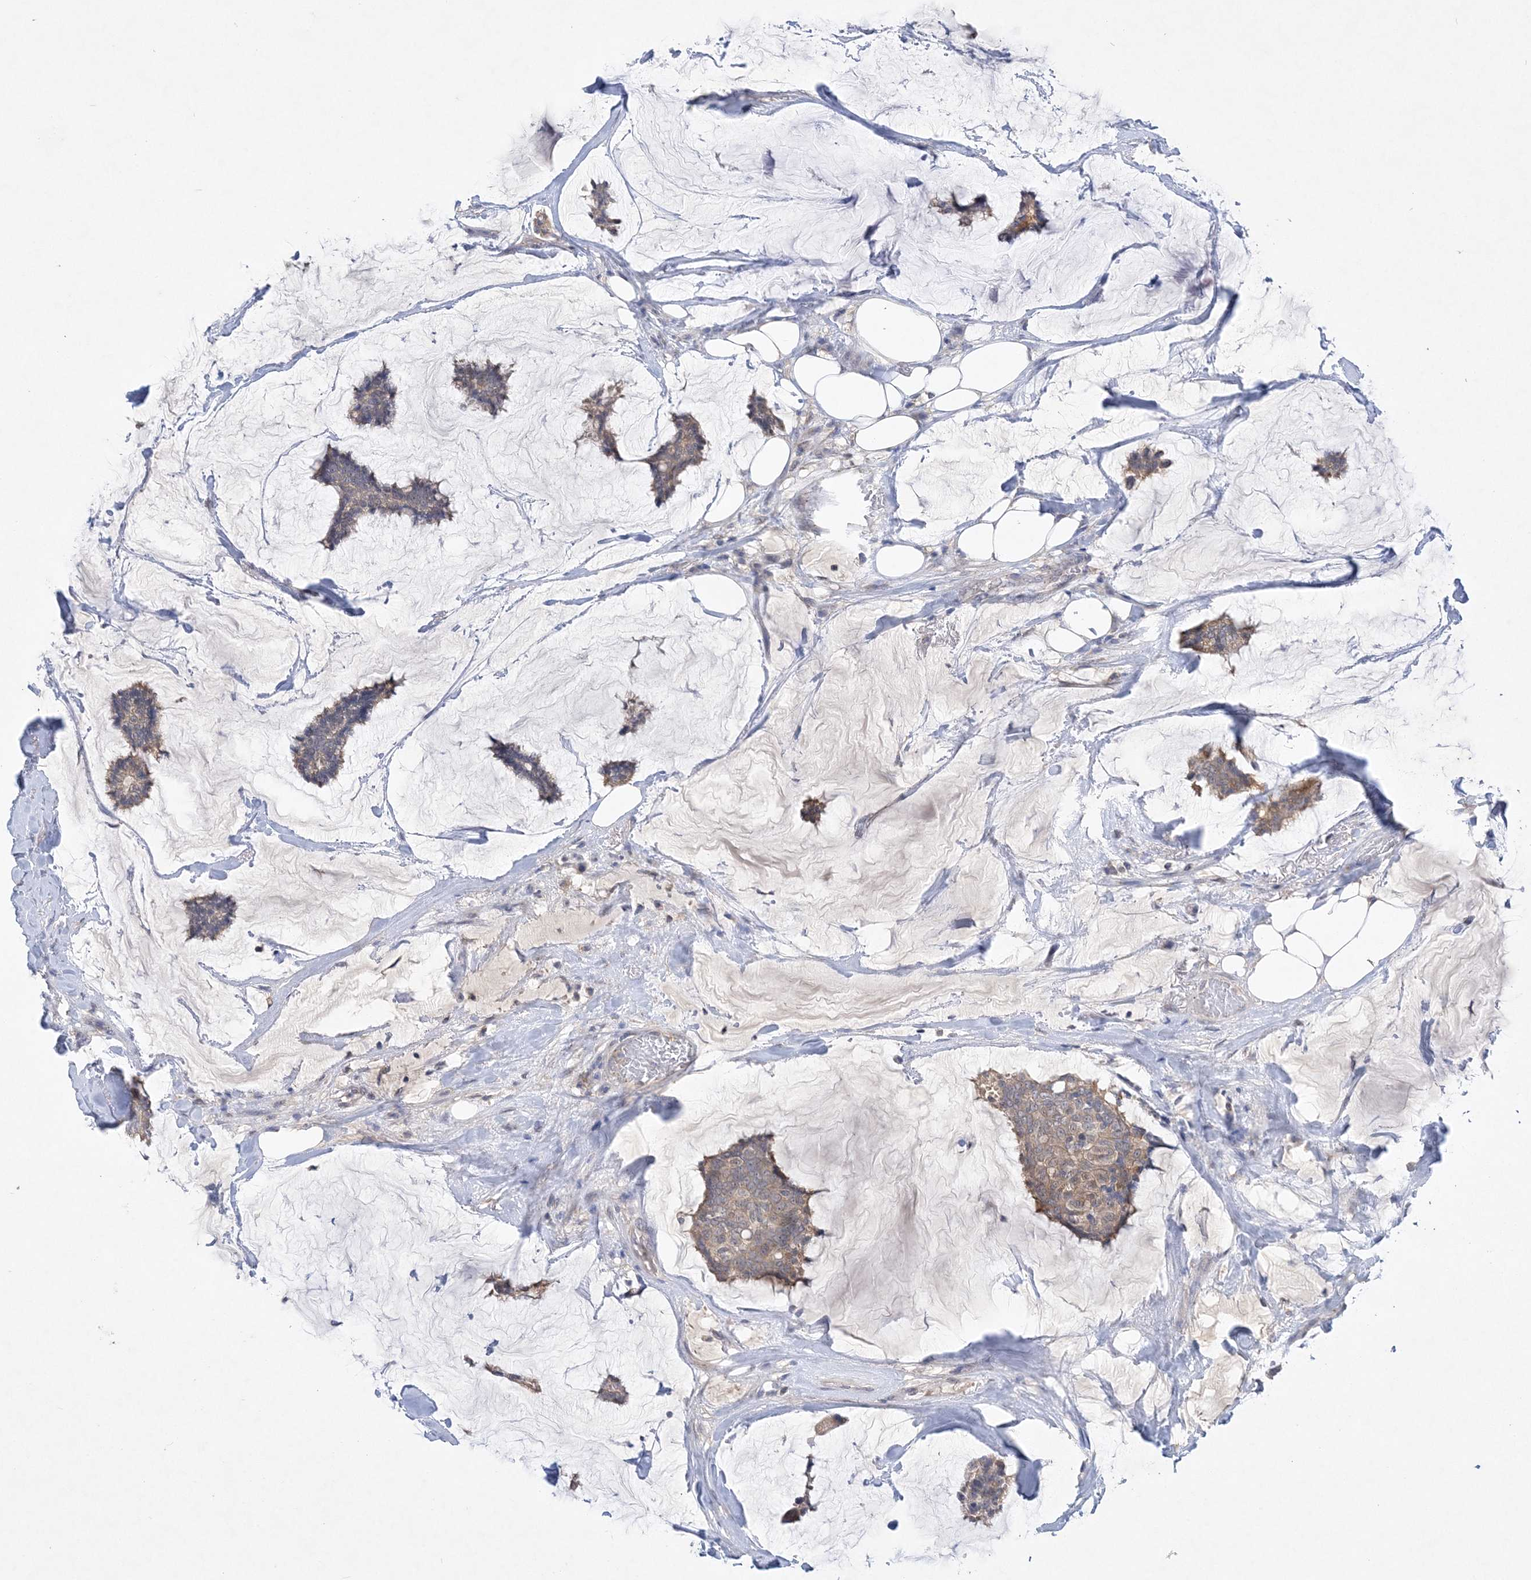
{"staining": {"intensity": "weak", "quantity": ">75%", "location": "cytoplasmic/membranous"}, "tissue": "breast cancer", "cell_type": "Tumor cells", "image_type": "cancer", "snomed": [{"axis": "morphology", "description": "Duct carcinoma"}, {"axis": "topography", "description": "Breast"}], "caption": "Breast infiltrating ductal carcinoma tissue demonstrates weak cytoplasmic/membranous expression in approximately >75% of tumor cells", "gene": "ANKRD35", "patient": {"sex": "female", "age": 93}}